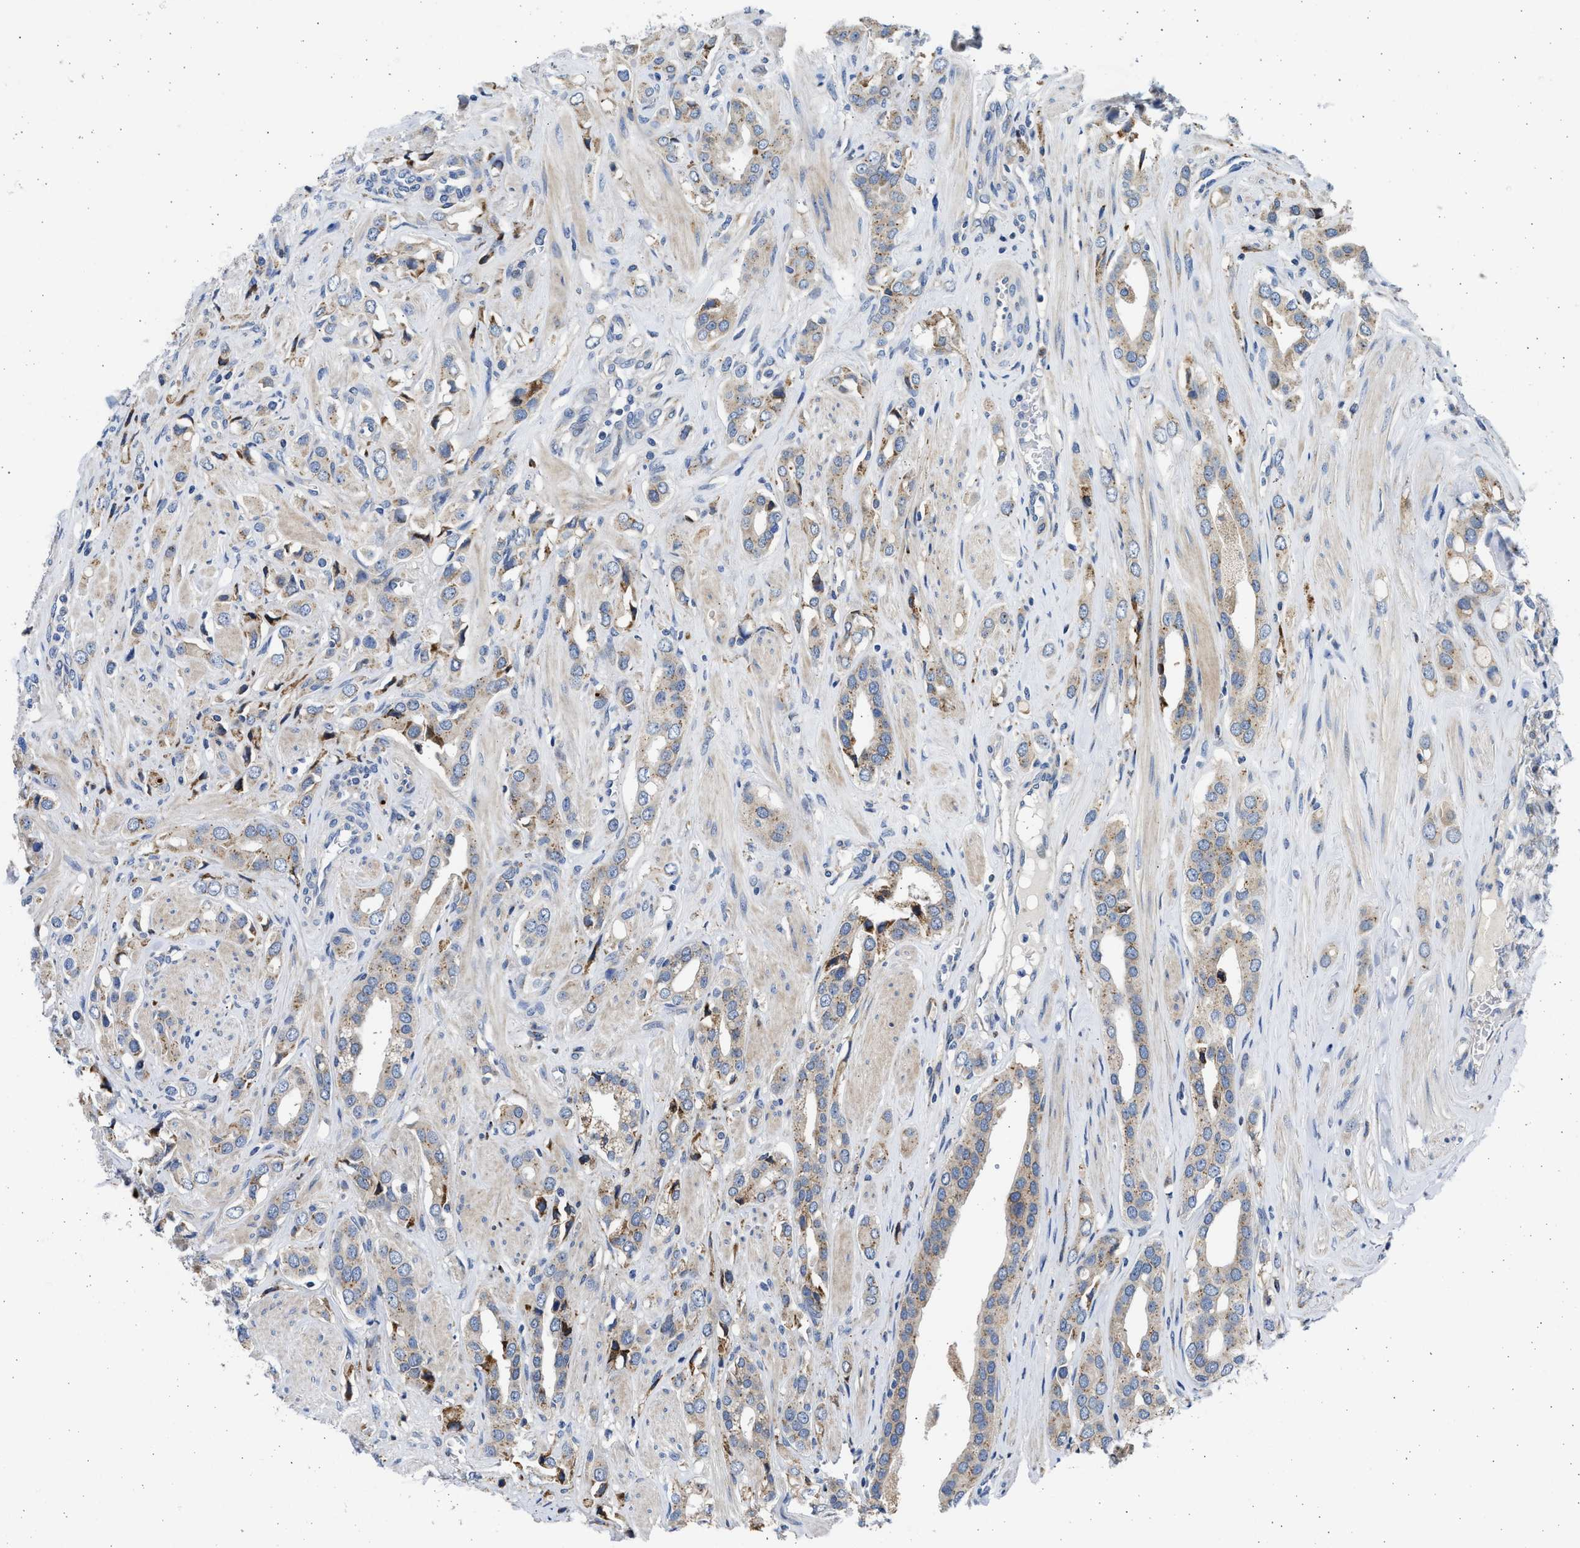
{"staining": {"intensity": "moderate", "quantity": "<25%", "location": "cytoplasmic/membranous"}, "tissue": "prostate cancer", "cell_type": "Tumor cells", "image_type": "cancer", "snomed": [{"axis": "morphology", "description": "Adenocarcinoma, High grade"}, {"axis": "topography", "description": "Prostate"}], "caption": "A photomicrograph of prostate cancer stained for a protein displays moderate cytoplasmic/membranous brown staining in tumor cells.", "gene": "PLD2", "patient": {"sex": "male", "age": 52}}